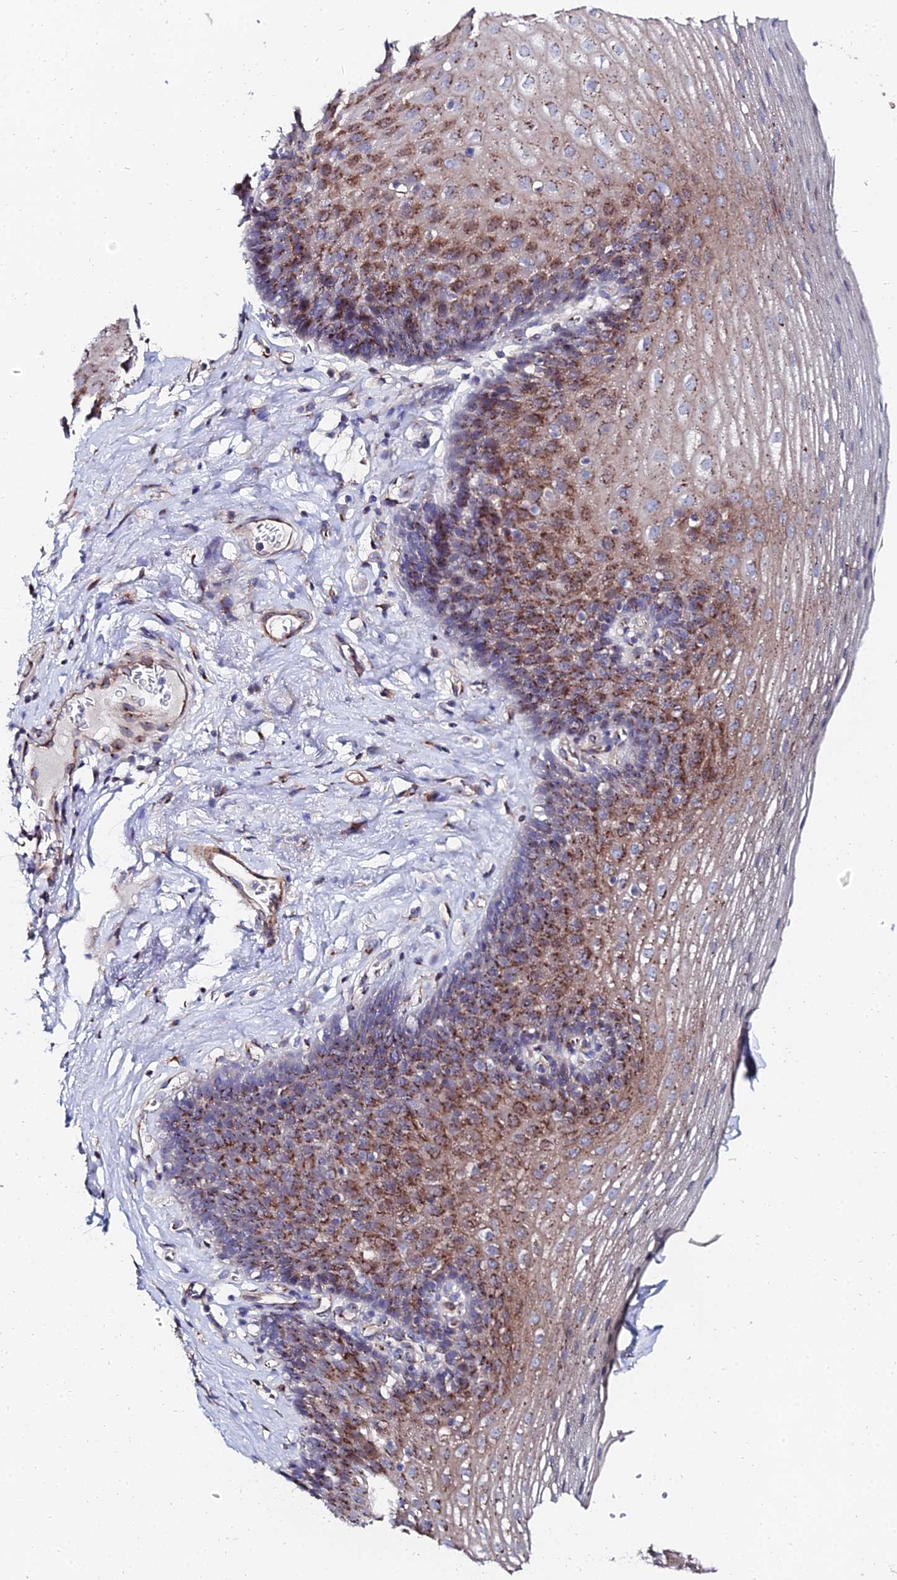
{"staining": {"intensity": "strong", "quantity": "25%-75%", "location": "cytoplasmic/membranous"}, "tissue": "esophagus", "cell_type": "Squamous epithelial cells", "image_type": "normal", "snomed": [{"axis": "morphology", "description": "Normal tissue, NOS"}, {"axis": "topography", "description": "Esophagus"}], "caption": "Immunohistochemistry staining of normal esophagus, which exhibits high levels of strong cytoplasmic/membranous expression in about 25%-75% of squamous epithelial cells indicating strong cytoplasmic/membranous protein staining. The staining was performed using DAB (3,3'-diaminobenzidine) (brown) for protein detection and nuclei were counterstained in hematoxylin (blue).", "gene": "BORCS8", "patient": {"sex": "female", "age": 66}}